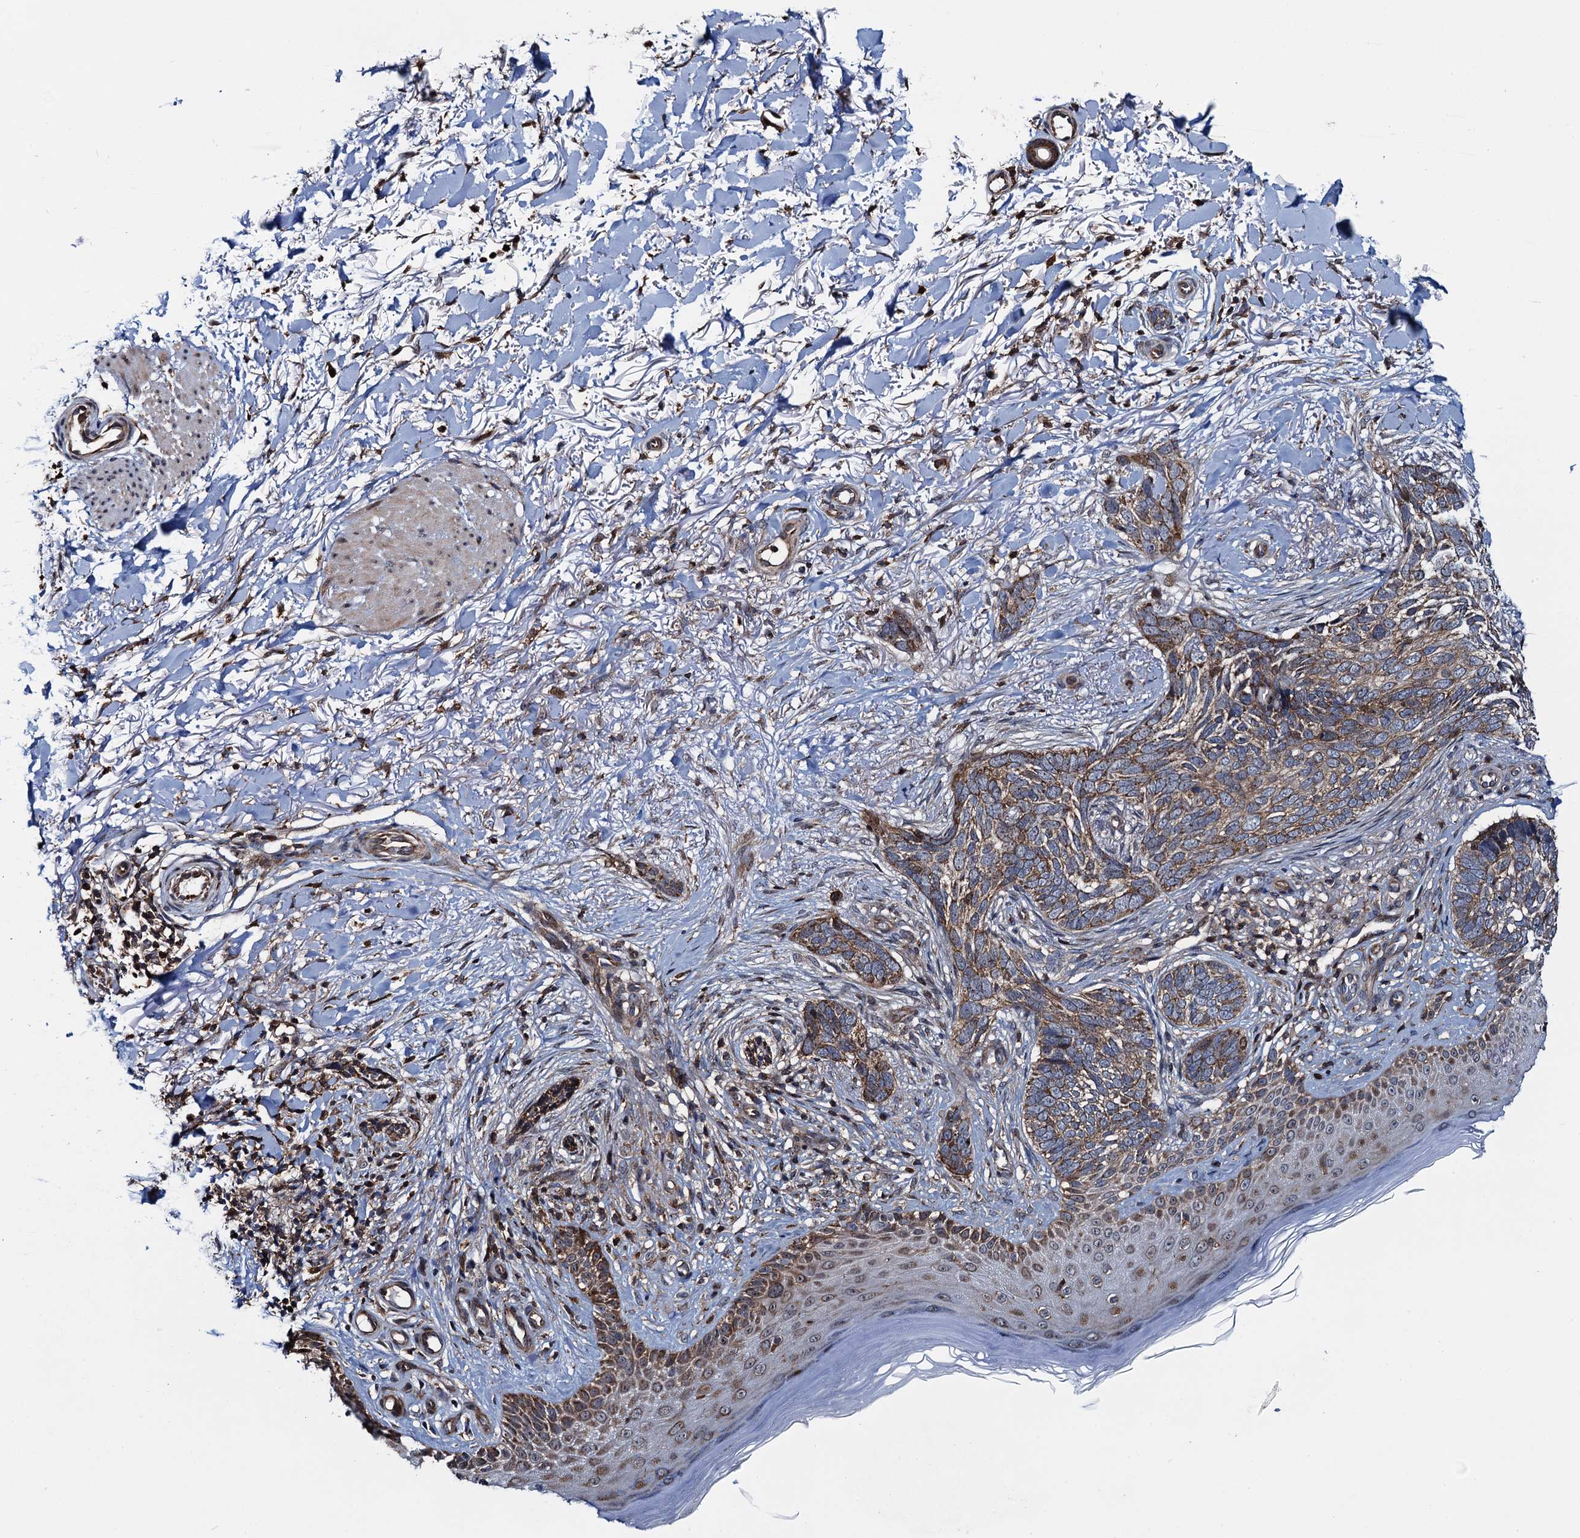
{"staining": {"intensity": "weak", "quantity": ">75%", "location": "cytoplasmic/membranous"}, "tissue": "skin cancer", "cell_type": "Tumor cells", "image_type": "cancer", "snomed": [{"axis": "morphology", "description": "Normal tissue, NOS"}, {"axis": "morphology", "description": "Basal cell carcinoma"}, {"axis": "topography", "description": "Skin"}], "caption": "A brown stain highlights weak cytoplasmic/membranous positivity of a protein in human basal cell carcinoma (skin) tumor cells.", "gene": "CCDC102A", "patient": {"sex": "female", "age": 67}}